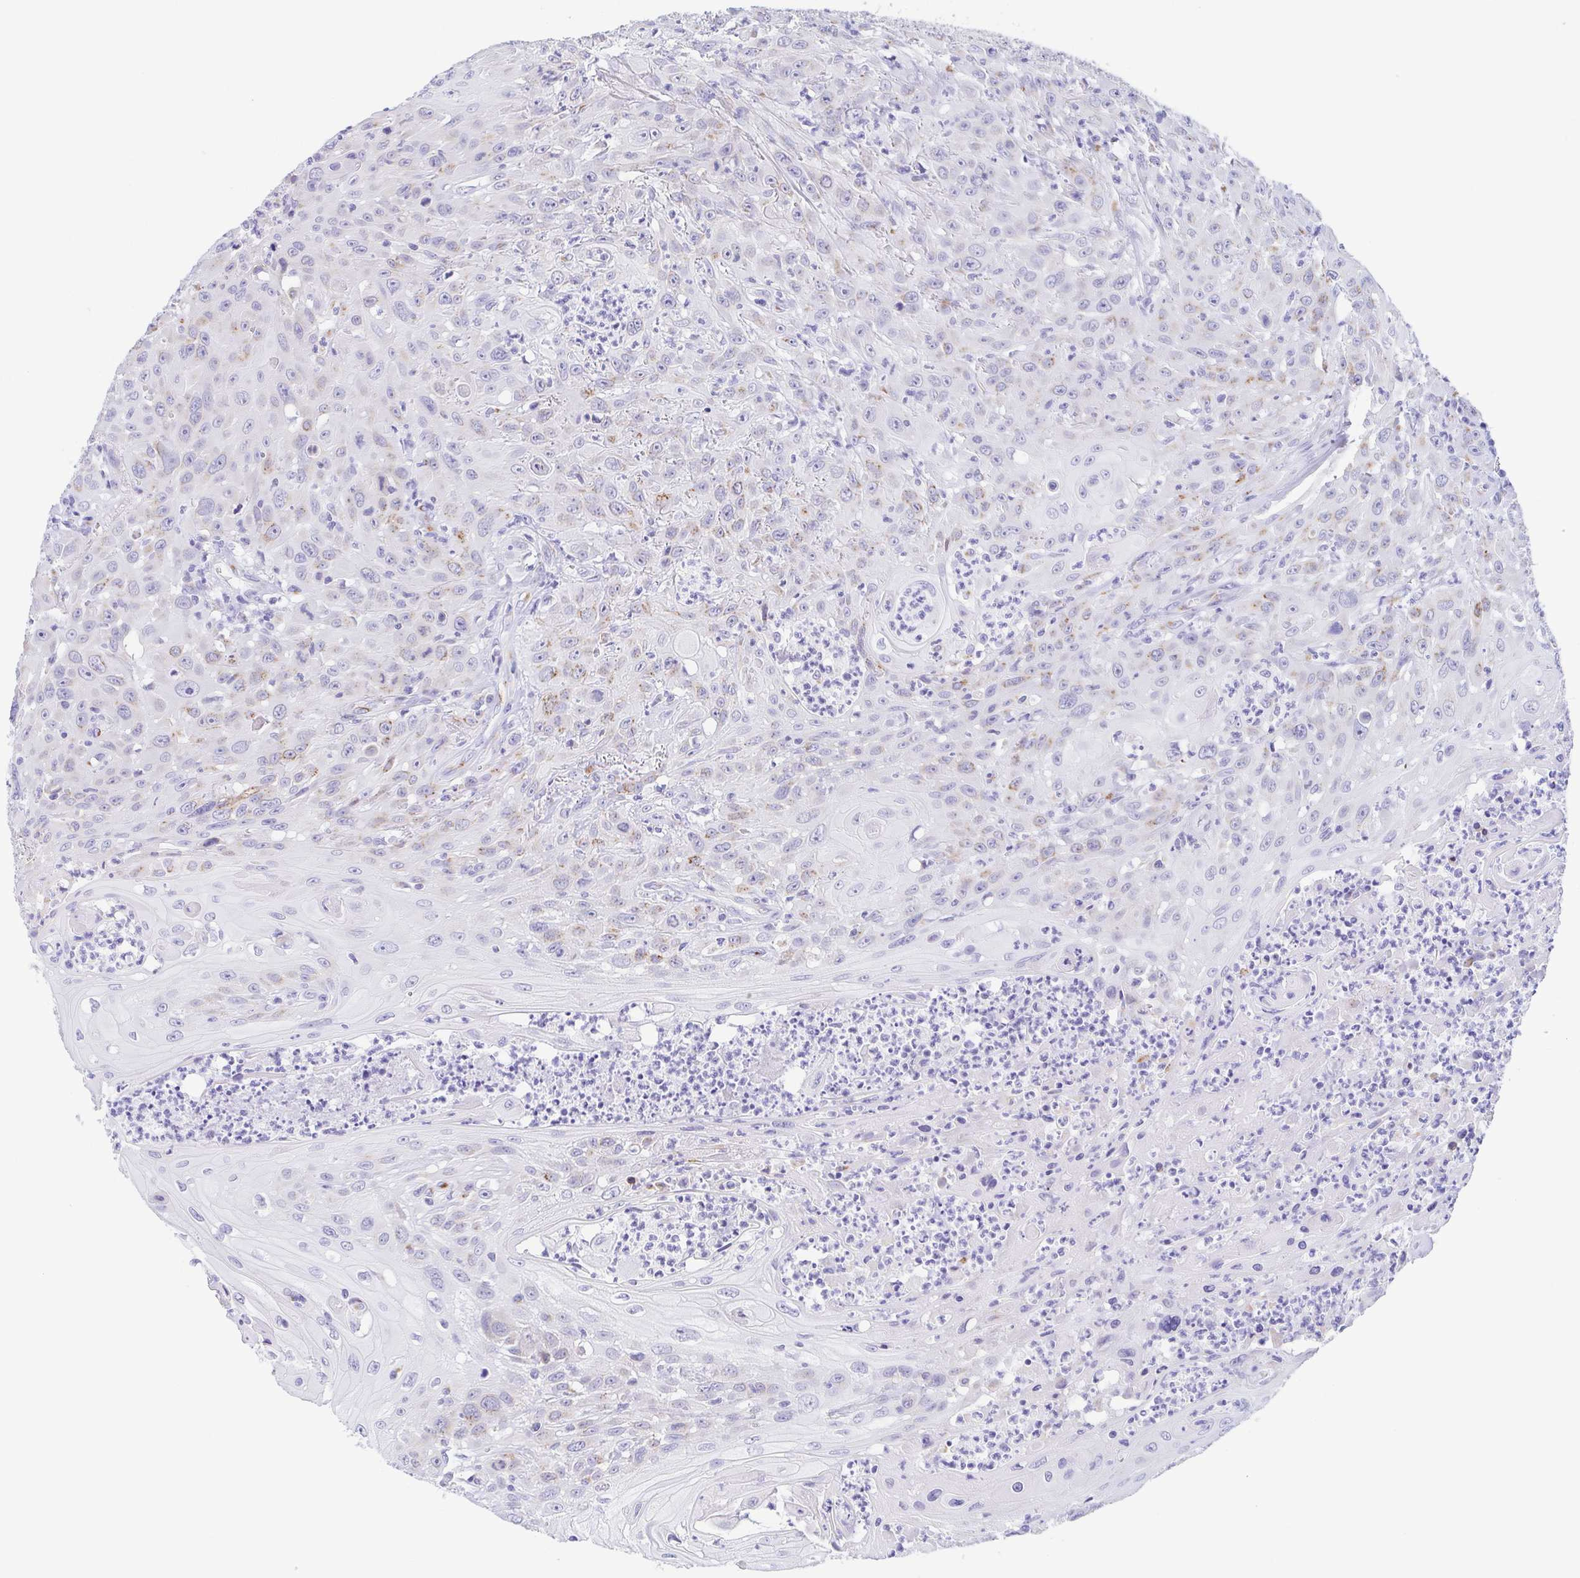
{"staining": {"intensity": "weak", "quantity": "<25%", "location": "cytoplasmic/membranous"}, "tissue": "head and neck cancer", "cell_type": "Tumor cells", "image_type": "cancer", "snomed": [{"axis": "morphology", "description": "Squamous cell carcinoma, NOS"}, {"axis": "topography", "description": "Skin"}, {"axis": "topography", "description": "Head-Neck"}], "caption": "This micrograph is of squamous cell carcinoma (head and neck) stained with IHC to label a protein in brown with the nuclei are counter-stained blue. There is no staining in tumor cells. The staining is performed using DAB (3,3'-diaminobenzidine) brown chromogen with nuclei counter-stained in using hematoxylin.", "gene": "SULT1B1", "patient": {"sex": "male", "age": 80}}